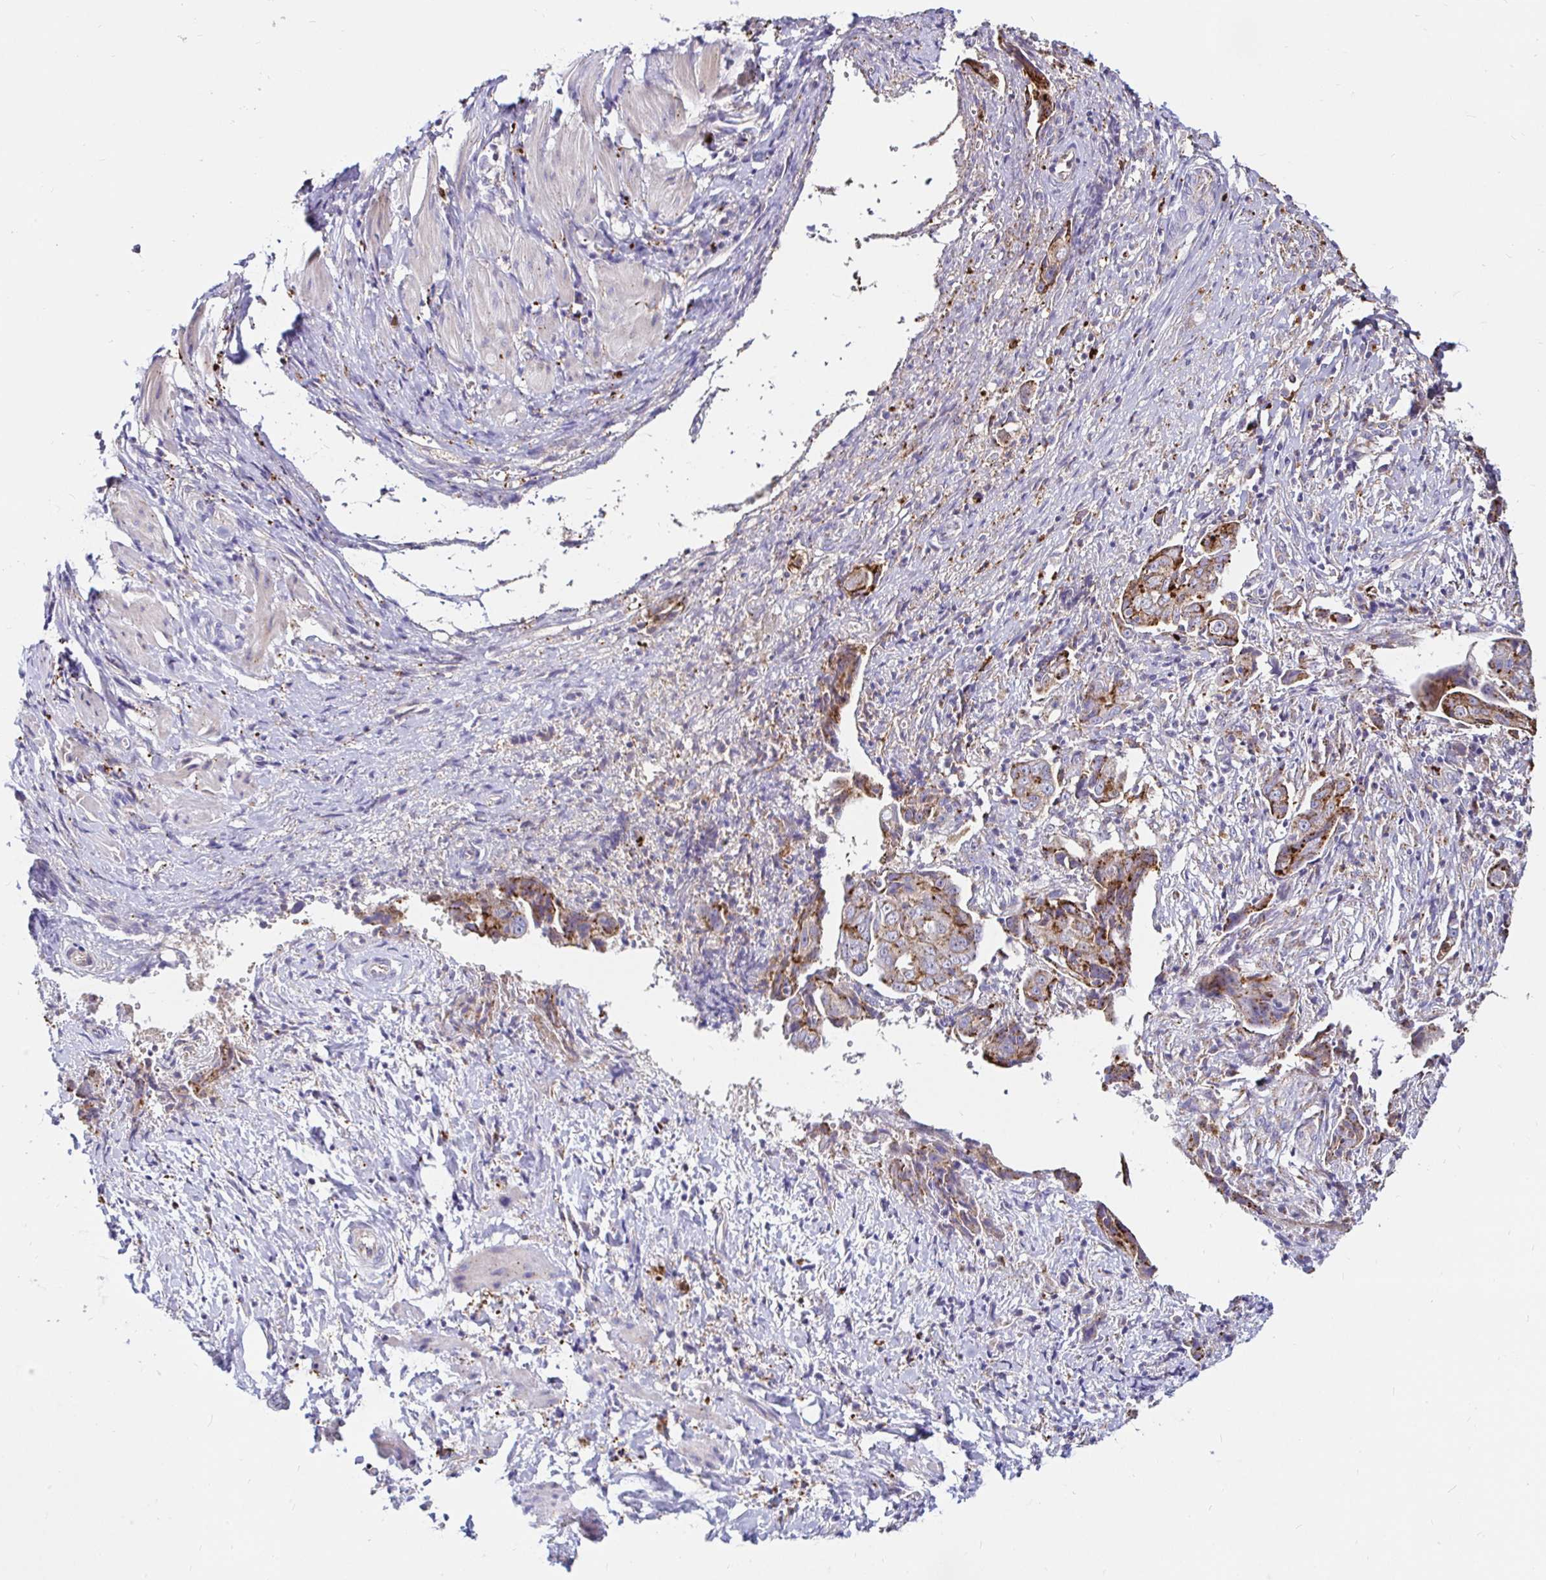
{"staining": {"intensity": "moderate", "quantity": "25%-75%", "location": "cytoplasmic/membranous"}, "tissue": "ovarian cancer", "cell_type": "Tumor cells", "image_type": "cancer", "snomed": [{"axis": "morphology", "description": "Carcinoma, endometroid"}, {"axis": "topography", "description": "Ovary"}], "caption": "Protein positivity by IHC demonstrates moderate cytoplasmic/membranous expression in approximately 25%-75% of tumor cells in ovarian endometroid carcinoma. The staining is performed using DAB (3,3'-diaminobenzidine) brown chromogen to label protein expression. The nuclei are counter-stained blue using hematoxylin.", "gene": "FUCA1", "patient": {"sex": "female", "age": 70}}